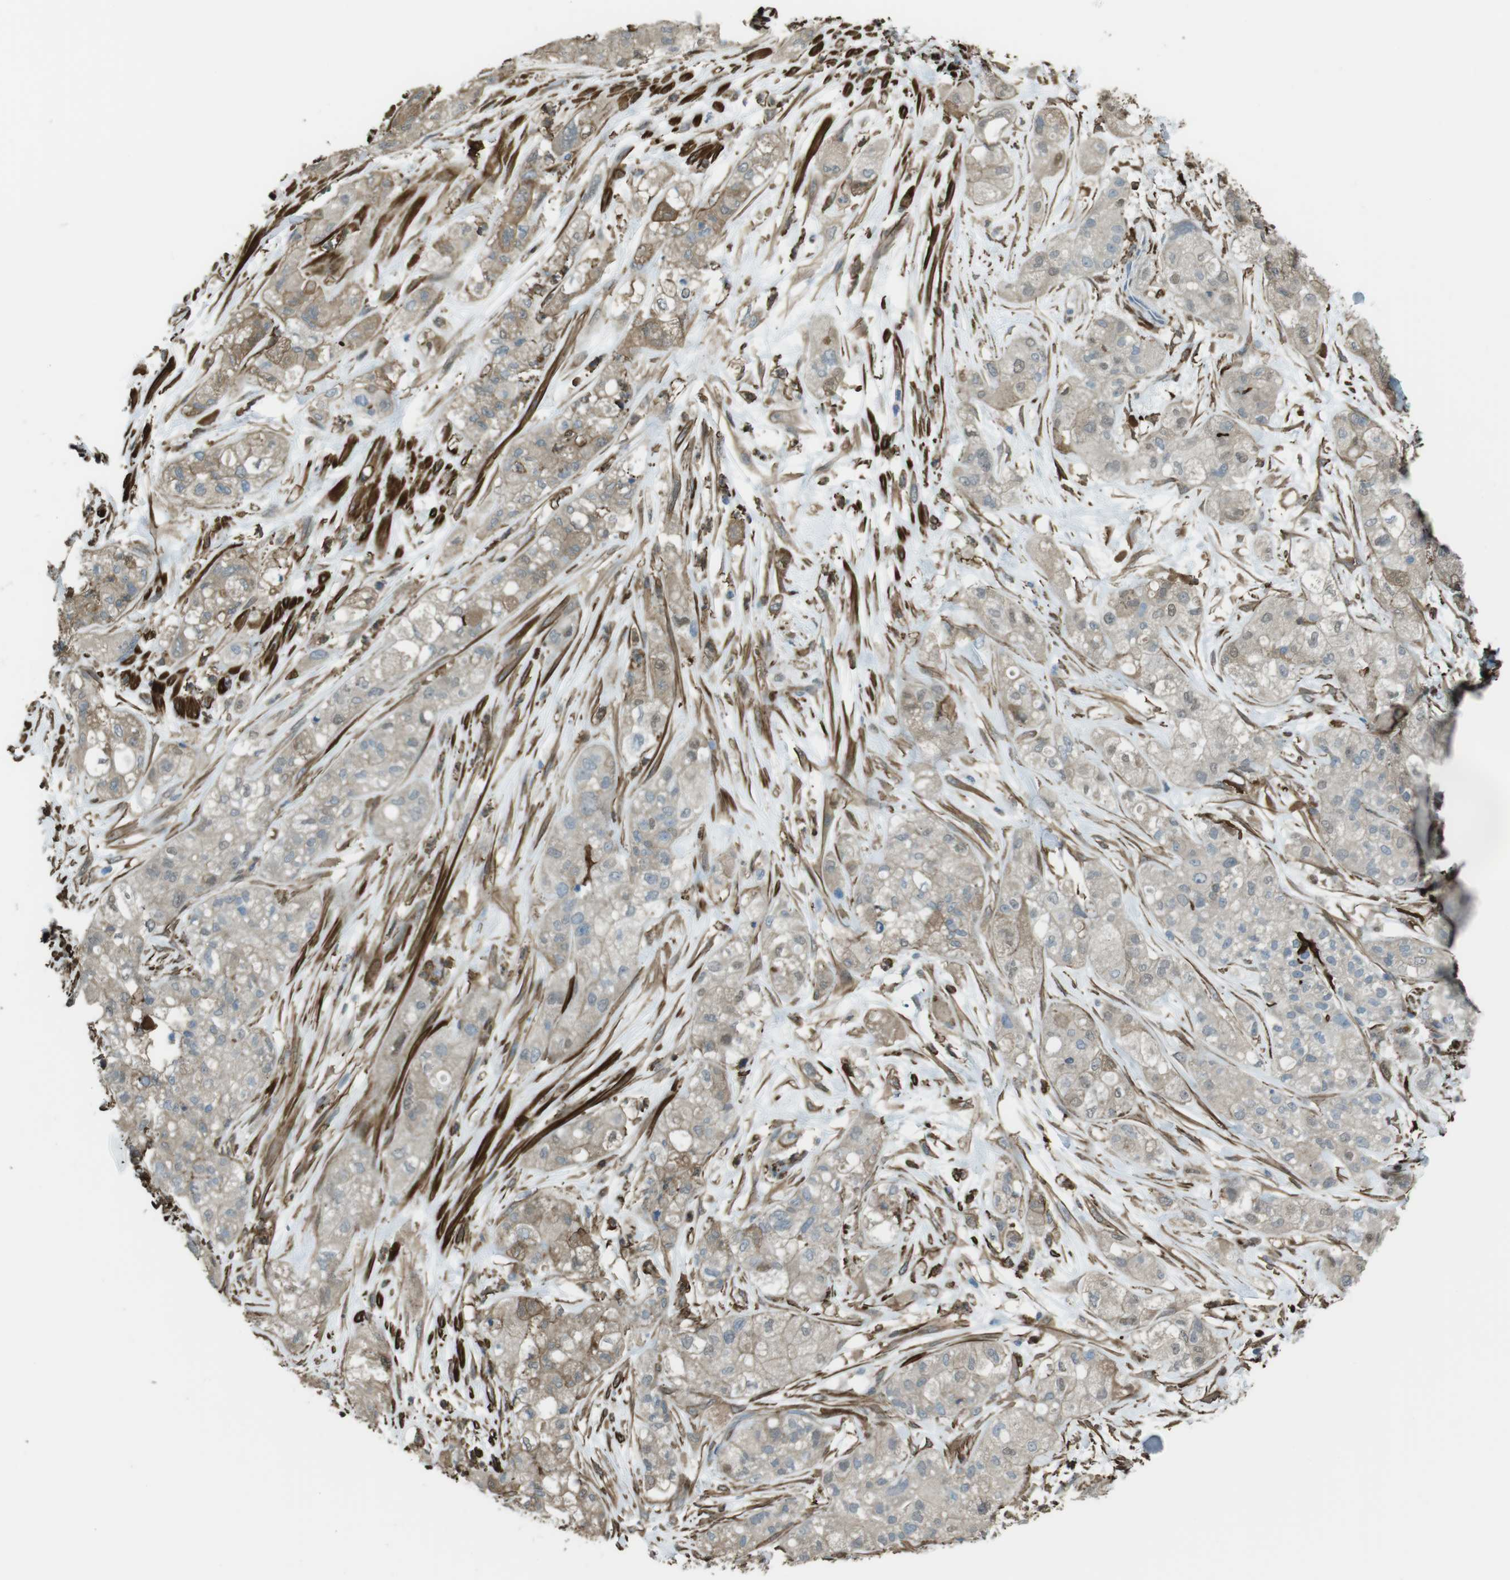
{"staining": {"intensity": "weak", "quantity": ">75%", "location": "cytoplasmic/membranous"}, "tissue": "pancreatic cancer", "cell_type": "Tumor cells", "image_type": "cancer", "snomed": [{"axis": "morphology", "description": "Adenocarcinoma, NOS"}, {"axis": "topography", "description": "Pancreas"}], "caption": "This is an image of immunohistochemistry staining of adenocarcinoma (pancreatic), which shows weak staining in the cytoplasmic/membranous of tumor cells.", "gene": "SFT2D1", "patient": {"sex": "female", "age": 78}}